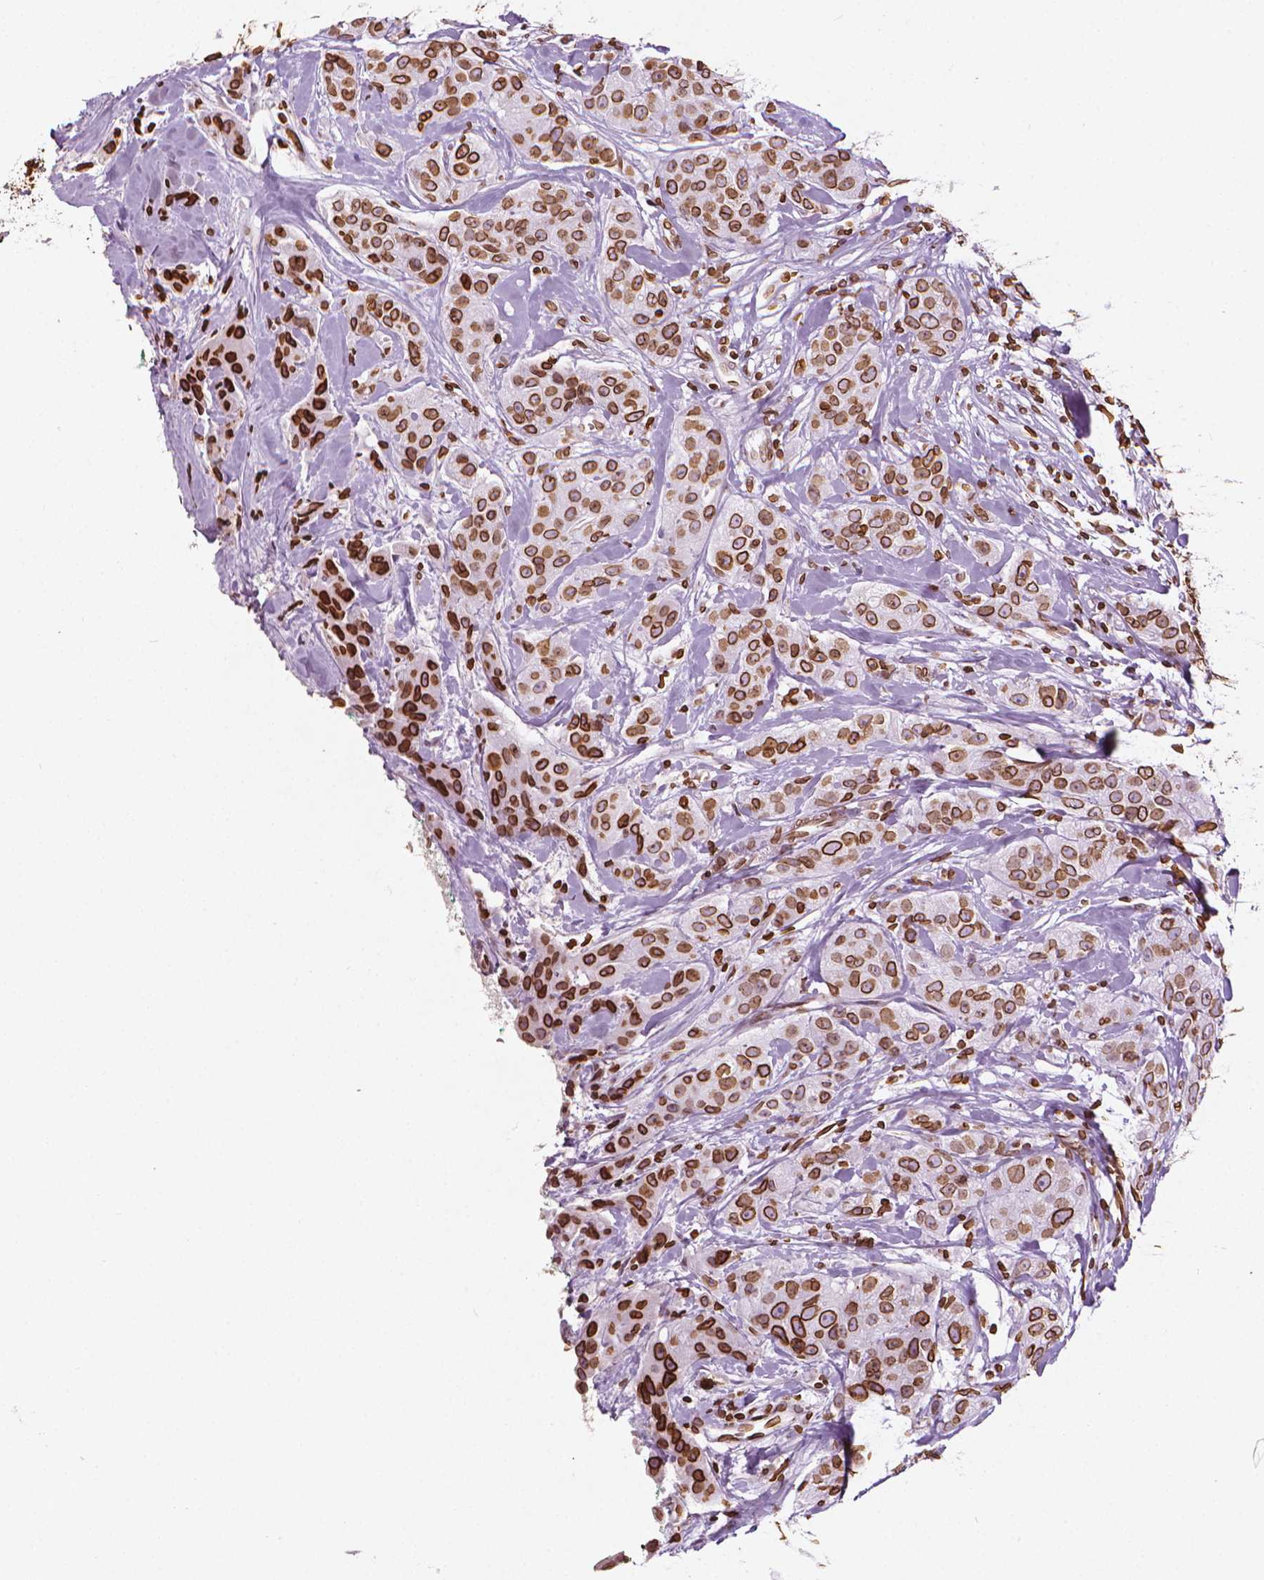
{"staining": {"intensity": "strong", "quantity": ">75%", "location": "cytoplasmic/membranous,nuclear"}, "tissue": "breast cancer", "cell_type": "Tumor cells", "image_type": "cancer", "snomed": [{"axis": "morphology", "description": "Duct carcinoma"}, {"axis": "topography", "description": "Breast"}], "caption": "This micrograph demonstrates immunohistochemistry (IHC) staining of human breast cancer (invasive ductal carcinoma), with high strong cytoplasmic/membranous and nuclear positivity in approximately >75% of tumor cells.", "gene": "LMNB1", "patient": {"sex": "female", "age": 43}}